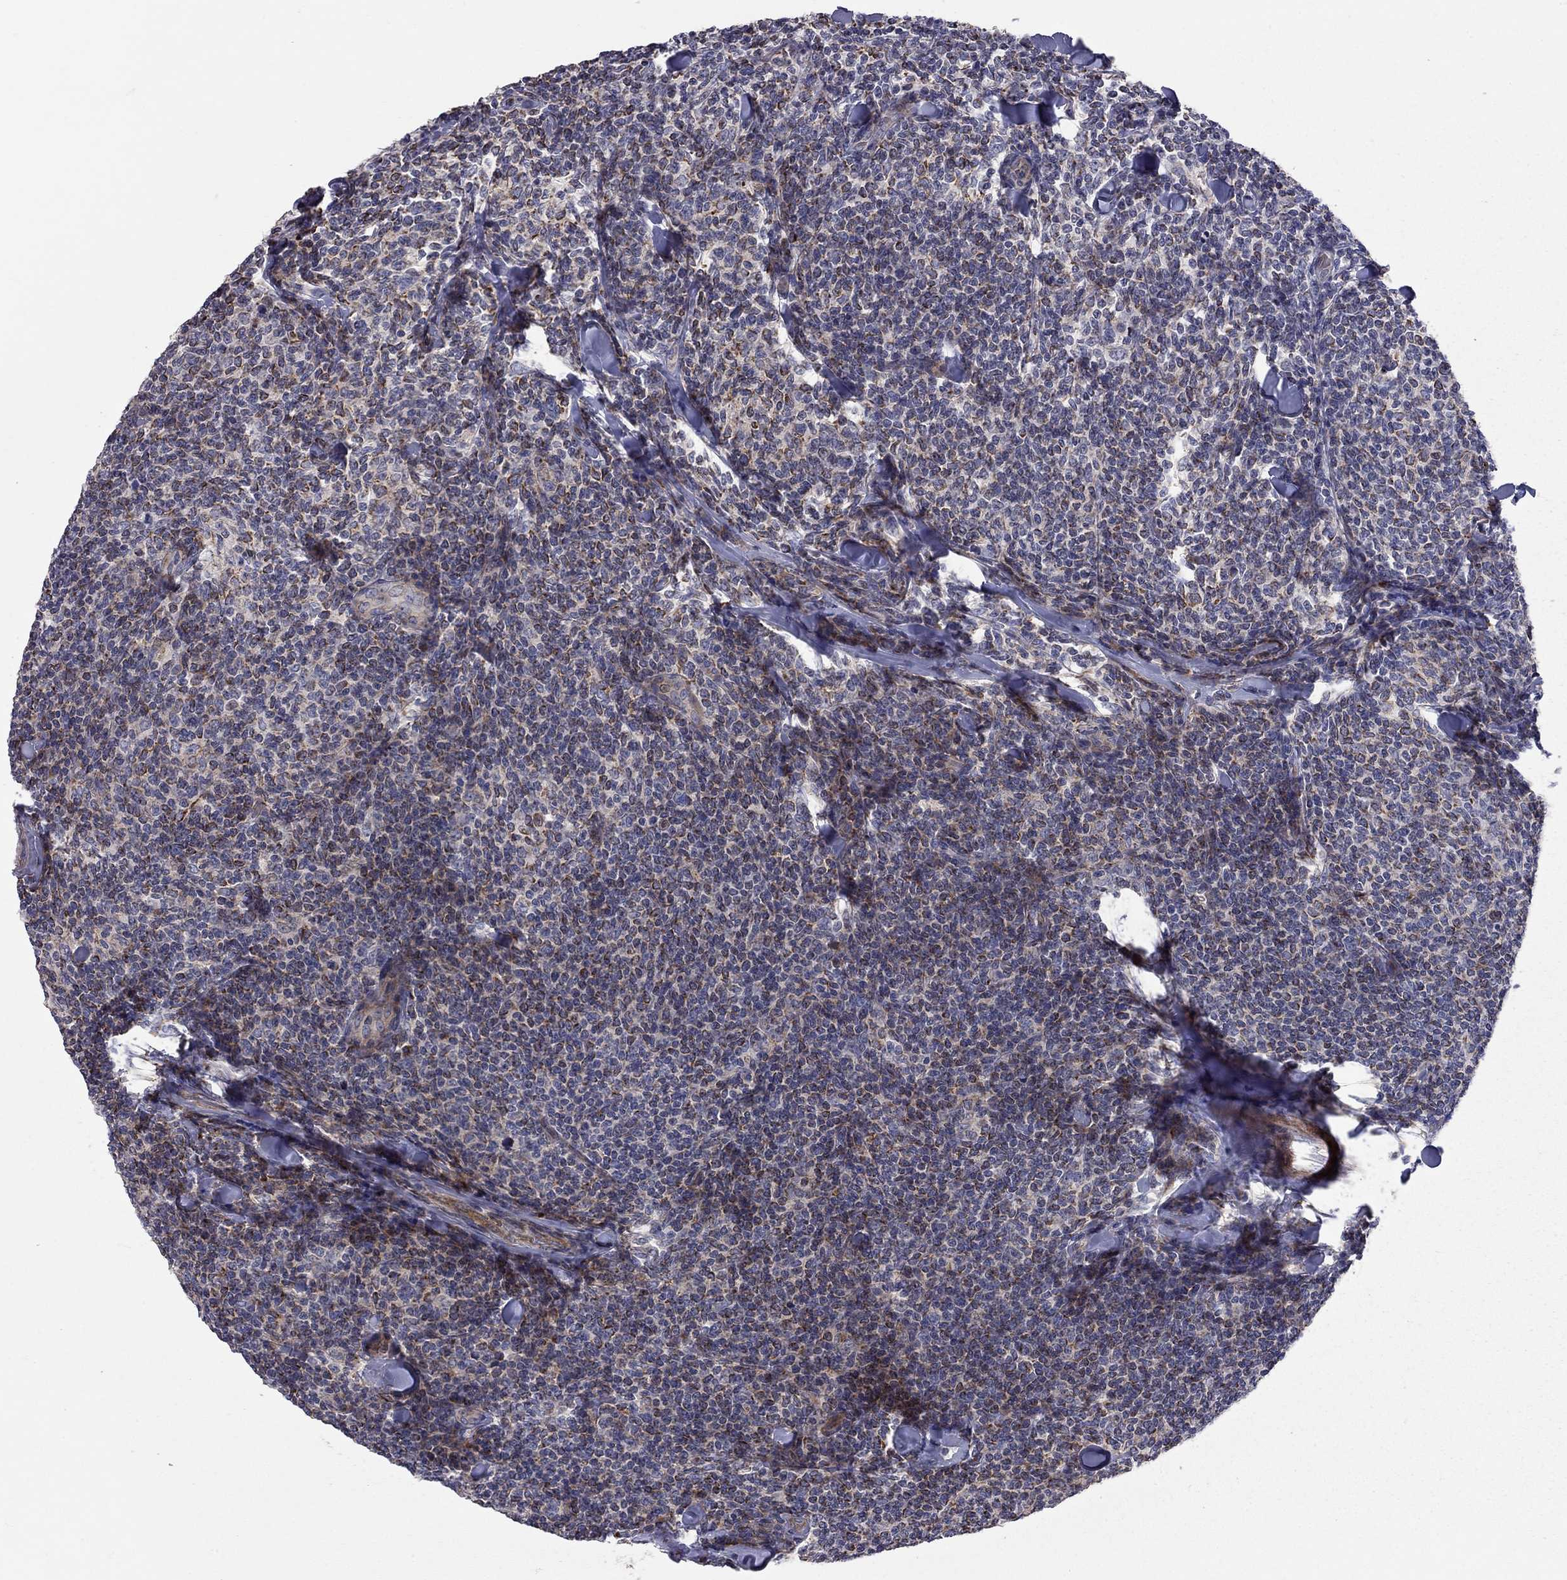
{"staining": {"intensity": "negative", "quantity": "none", "location": "none"}, "tissue": "lymphoma", "cell_type": "Tumor cells", "image_type": "cancer", "snomed": [{"axis": "morphology", "description": "Malignant lymphoma, non-Hodgkin's type, Low grade"}, {"axis": "topography", "description": "Lymph node"}], "caption": "This is an immunohistochemistry micrograph of human low-grade malignant lymphoma, non-Hodgkin's type. There is no staining in tumor cells.", "gene": "KANSL1L", "patient": {"sex": "female", "age": 56}}